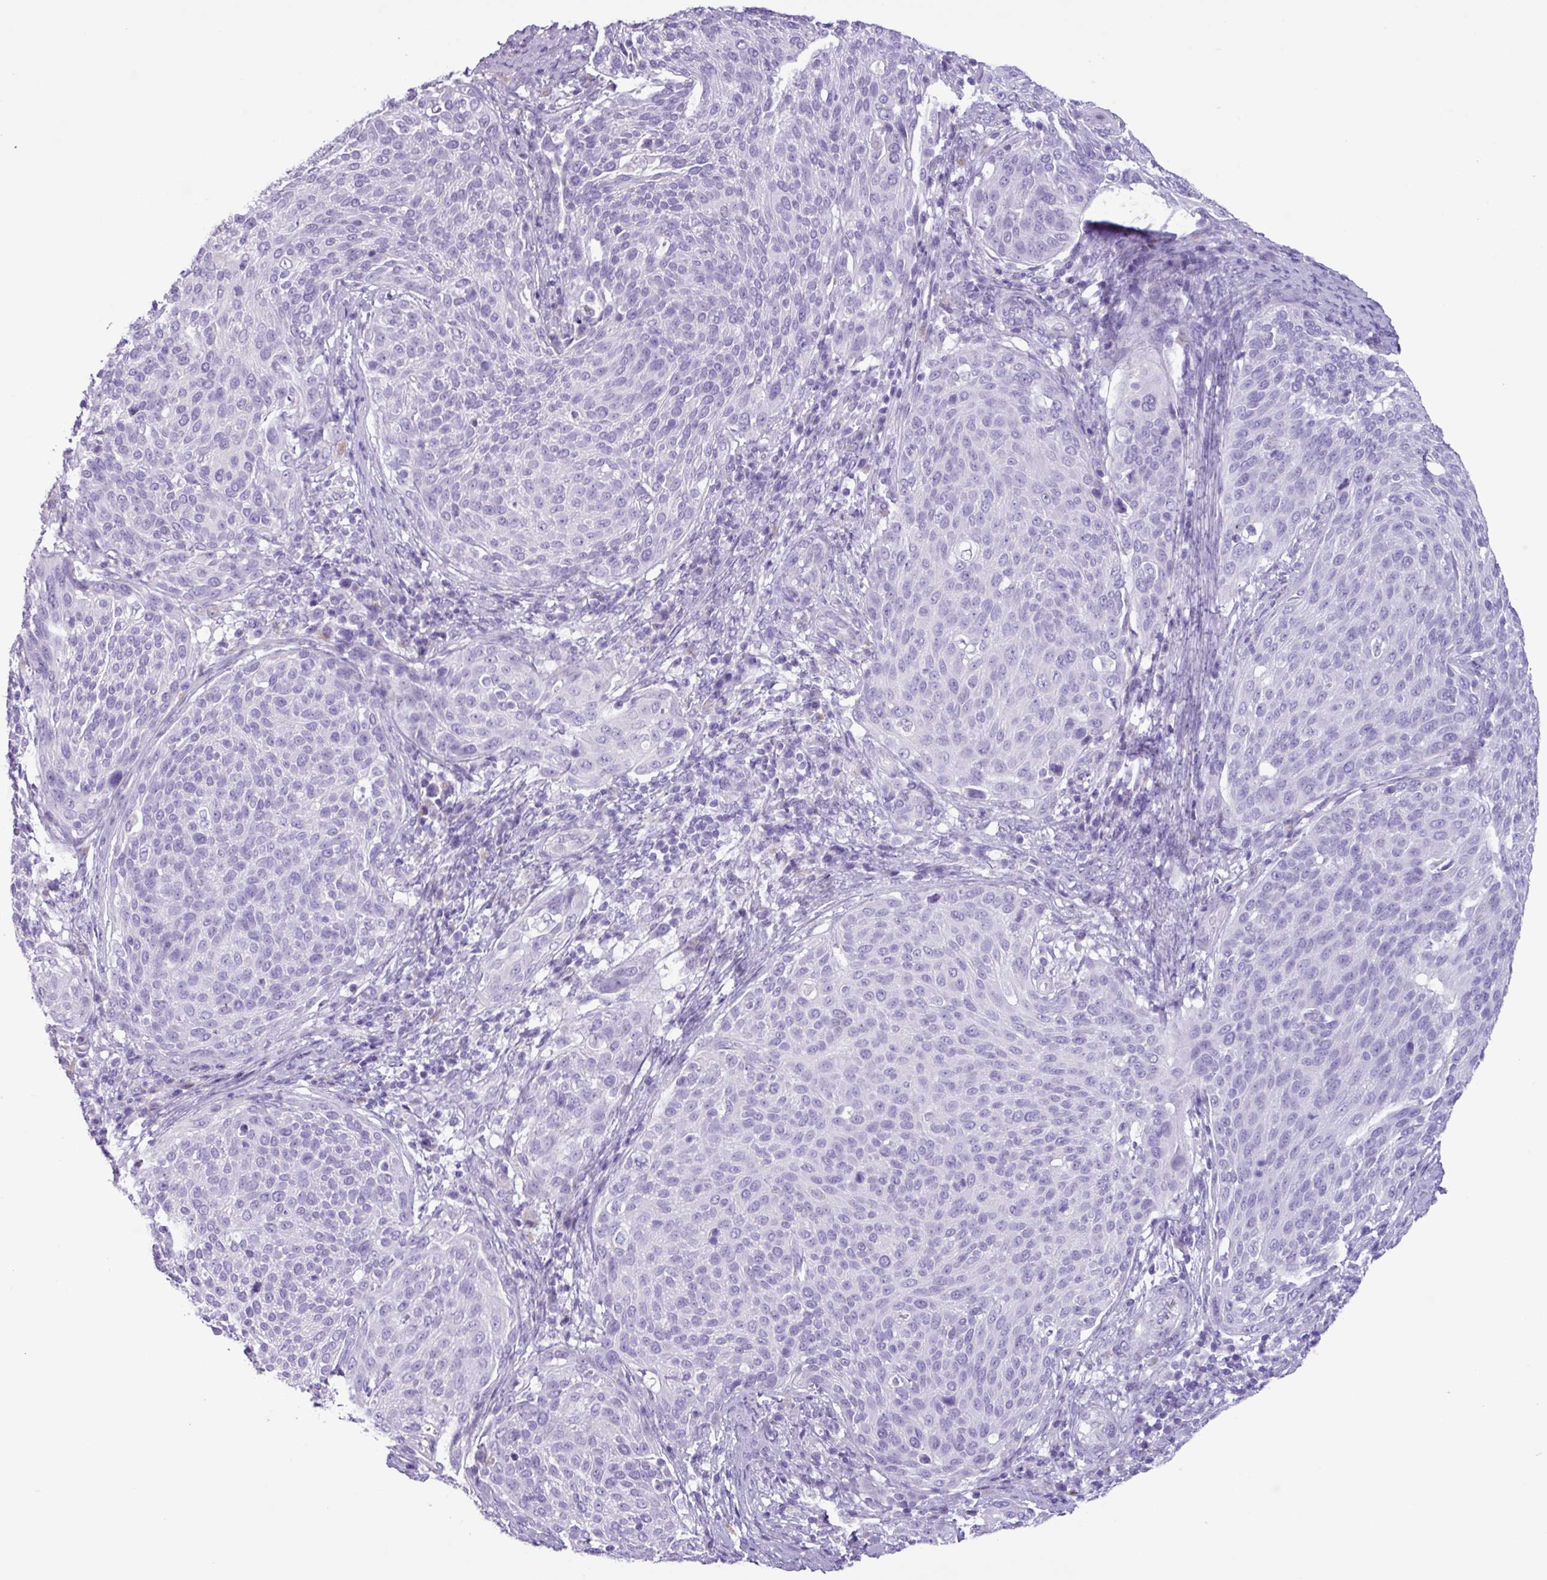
{"staining": {"intensity": "negative", "quantity": "none", "location": "none"}, "tissue": "cervical cancer", "cell_type": "Tumor cells", "image_type": "cancer", "snomed": [{"axis": "morphology", "description": "Squamous cell carcinoma, NOS"}, {"axis": "topography", "description": "Cervix"}], "caption": "The photomicrograph displays no significant expression in tumor cells of cervical cancer. (DAB immunohistochemistry, high magnification).", "gene": "AGO3", "patient": {"sex": "female", "age": 31}}